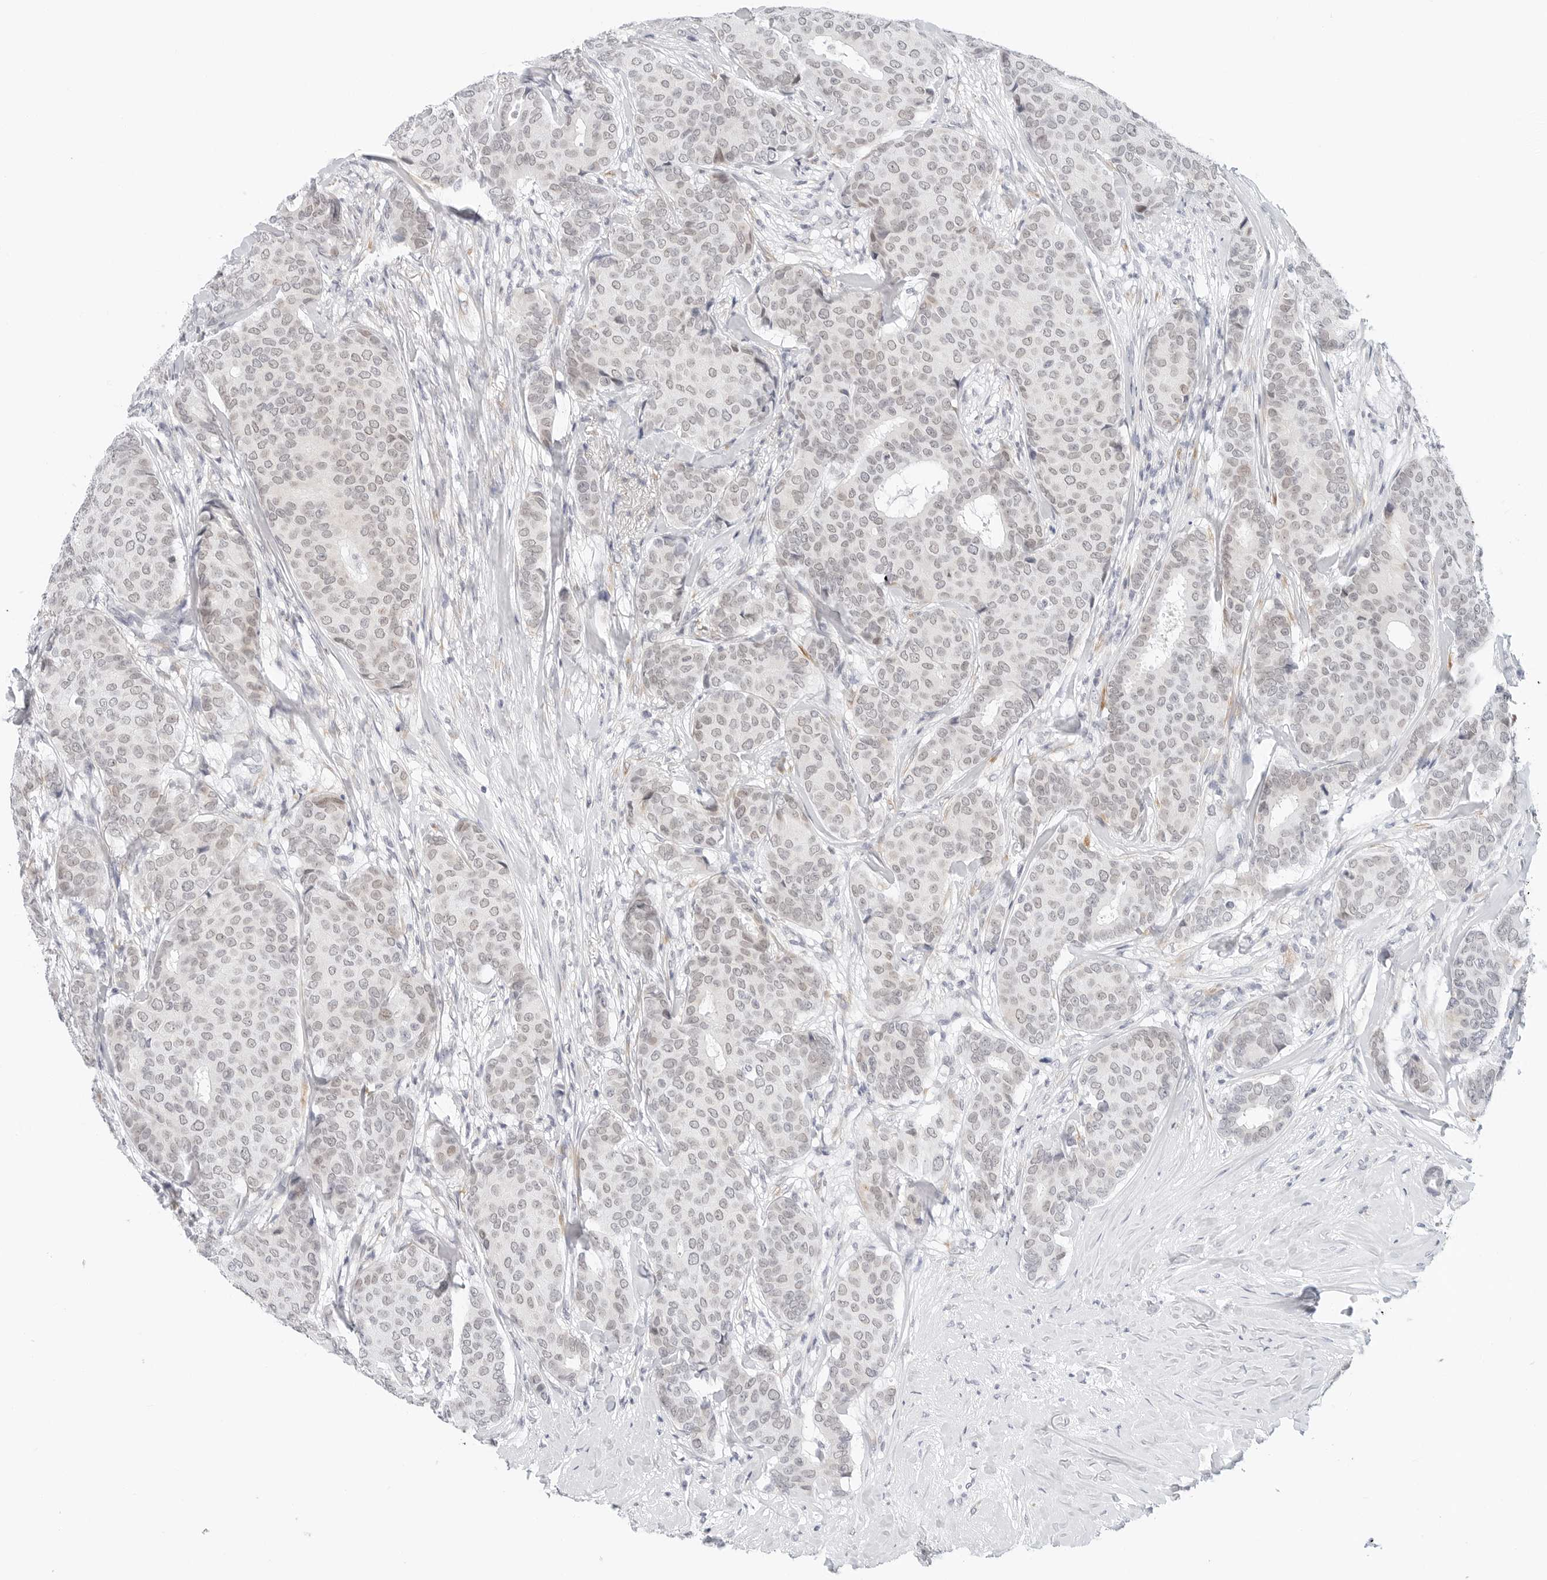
{"staining": {"intensity": "negative", "quantity": "none", "location": "none"}, "tissue": "breast cancer", "cell_type": "Tumor cells", "image_type": "cancer", "snomed": [{"axis": "morphology", "description": "Duct carcinoma"}, {"axis": "topography", "description": "Breast"}], "caption": "Photomicrograph shows no protein positivity in tumor cells of breast intraductal carcinoma tissue. (Brightfield microscopy of DAB immunohistochemistry (IHC) at high magnification).", "gene": "TSEN2", "patient": {"sex": "female", "age": 75}}